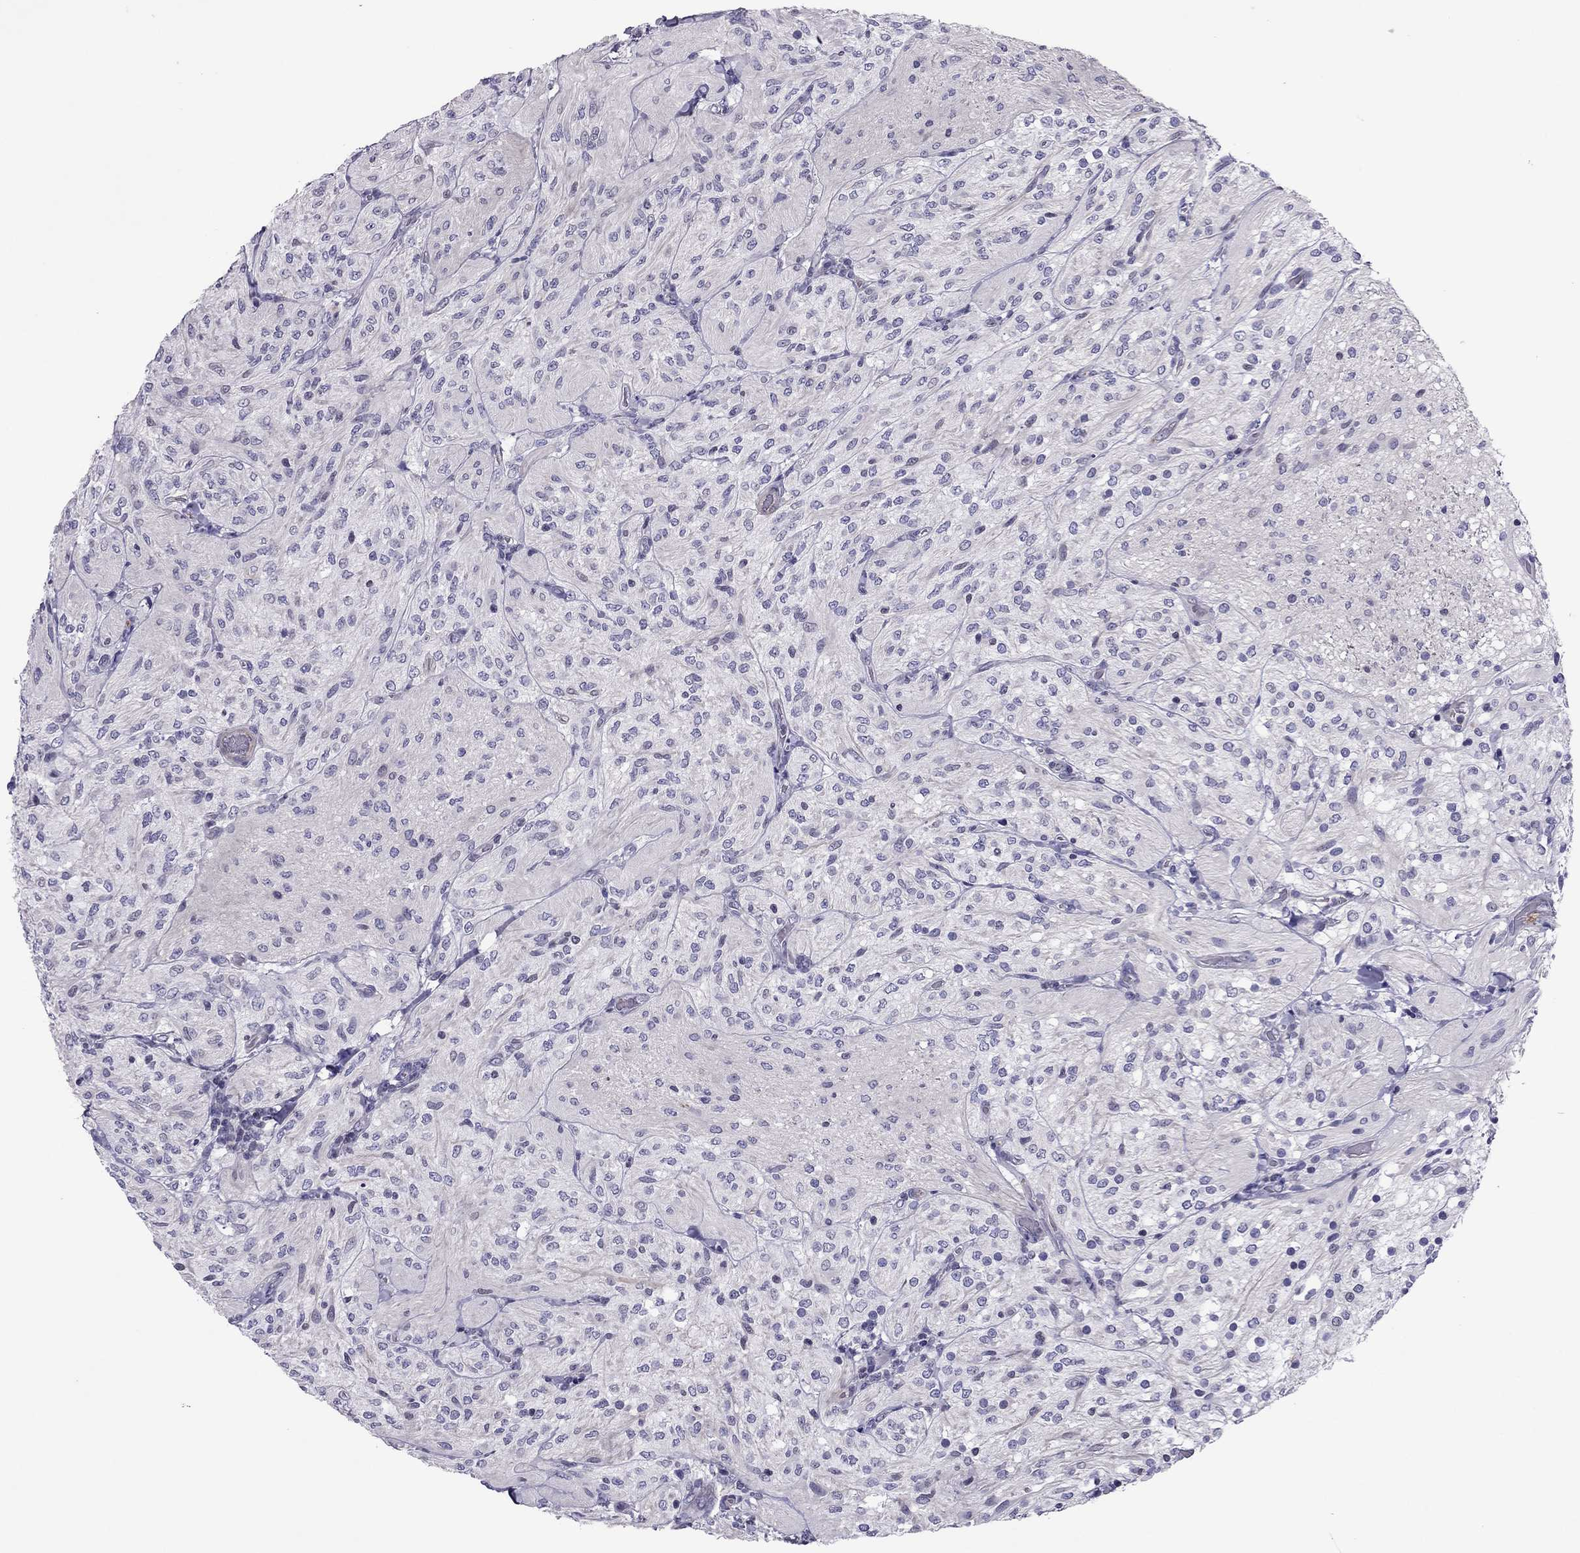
{"staining": {"intensity": "negative", "quantity": "none", "location": "none"}, "tissue": "glioma", "cell_type": "Tumor cells", "image_type": "cancer", "snomed": [{"axis": "morphology", "description": "Glioma, malignant, Low grade"}, {"axis": "topography", "description": "Brain"}], "caption": "Tumor cells show no significant expression in malignant glioma (low-grade).", "gene": "SLC16A8", "patient": {"sex": "male", "age": 3}}